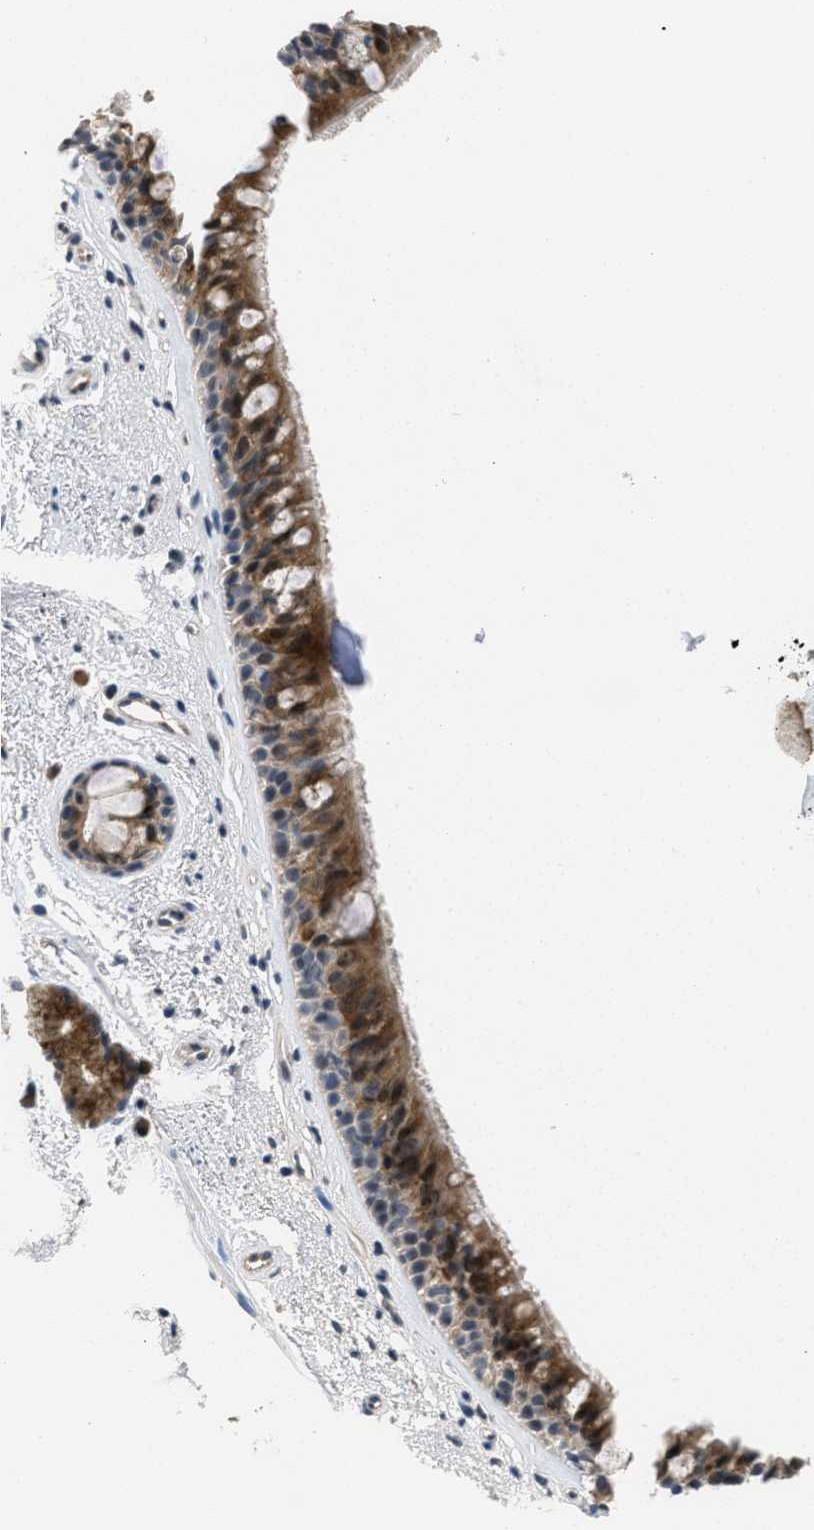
{"staining": {"intensity": "strong", "quantity": ">75%", "location": "cytoplasmic/membranous"}, "tissue": "bronchus", "cell_type": "Respiratory epithelial cells", "image_type": "normal", "snomed": [{"axis": "morphology", "description": "Normal tissue, NOS"}, {"axis": "topography", "description": "Bronchus"}], "caption": "IHC photomicrograph of unremarkable bronchus stained for a protein (brown), which reveals high levels of strong cytoplasmic/membranous positivity in about >75% of respiratory epithelial cells.", "gene": "ANGPT1", "patient": {"sex": "female", "age": 54}}